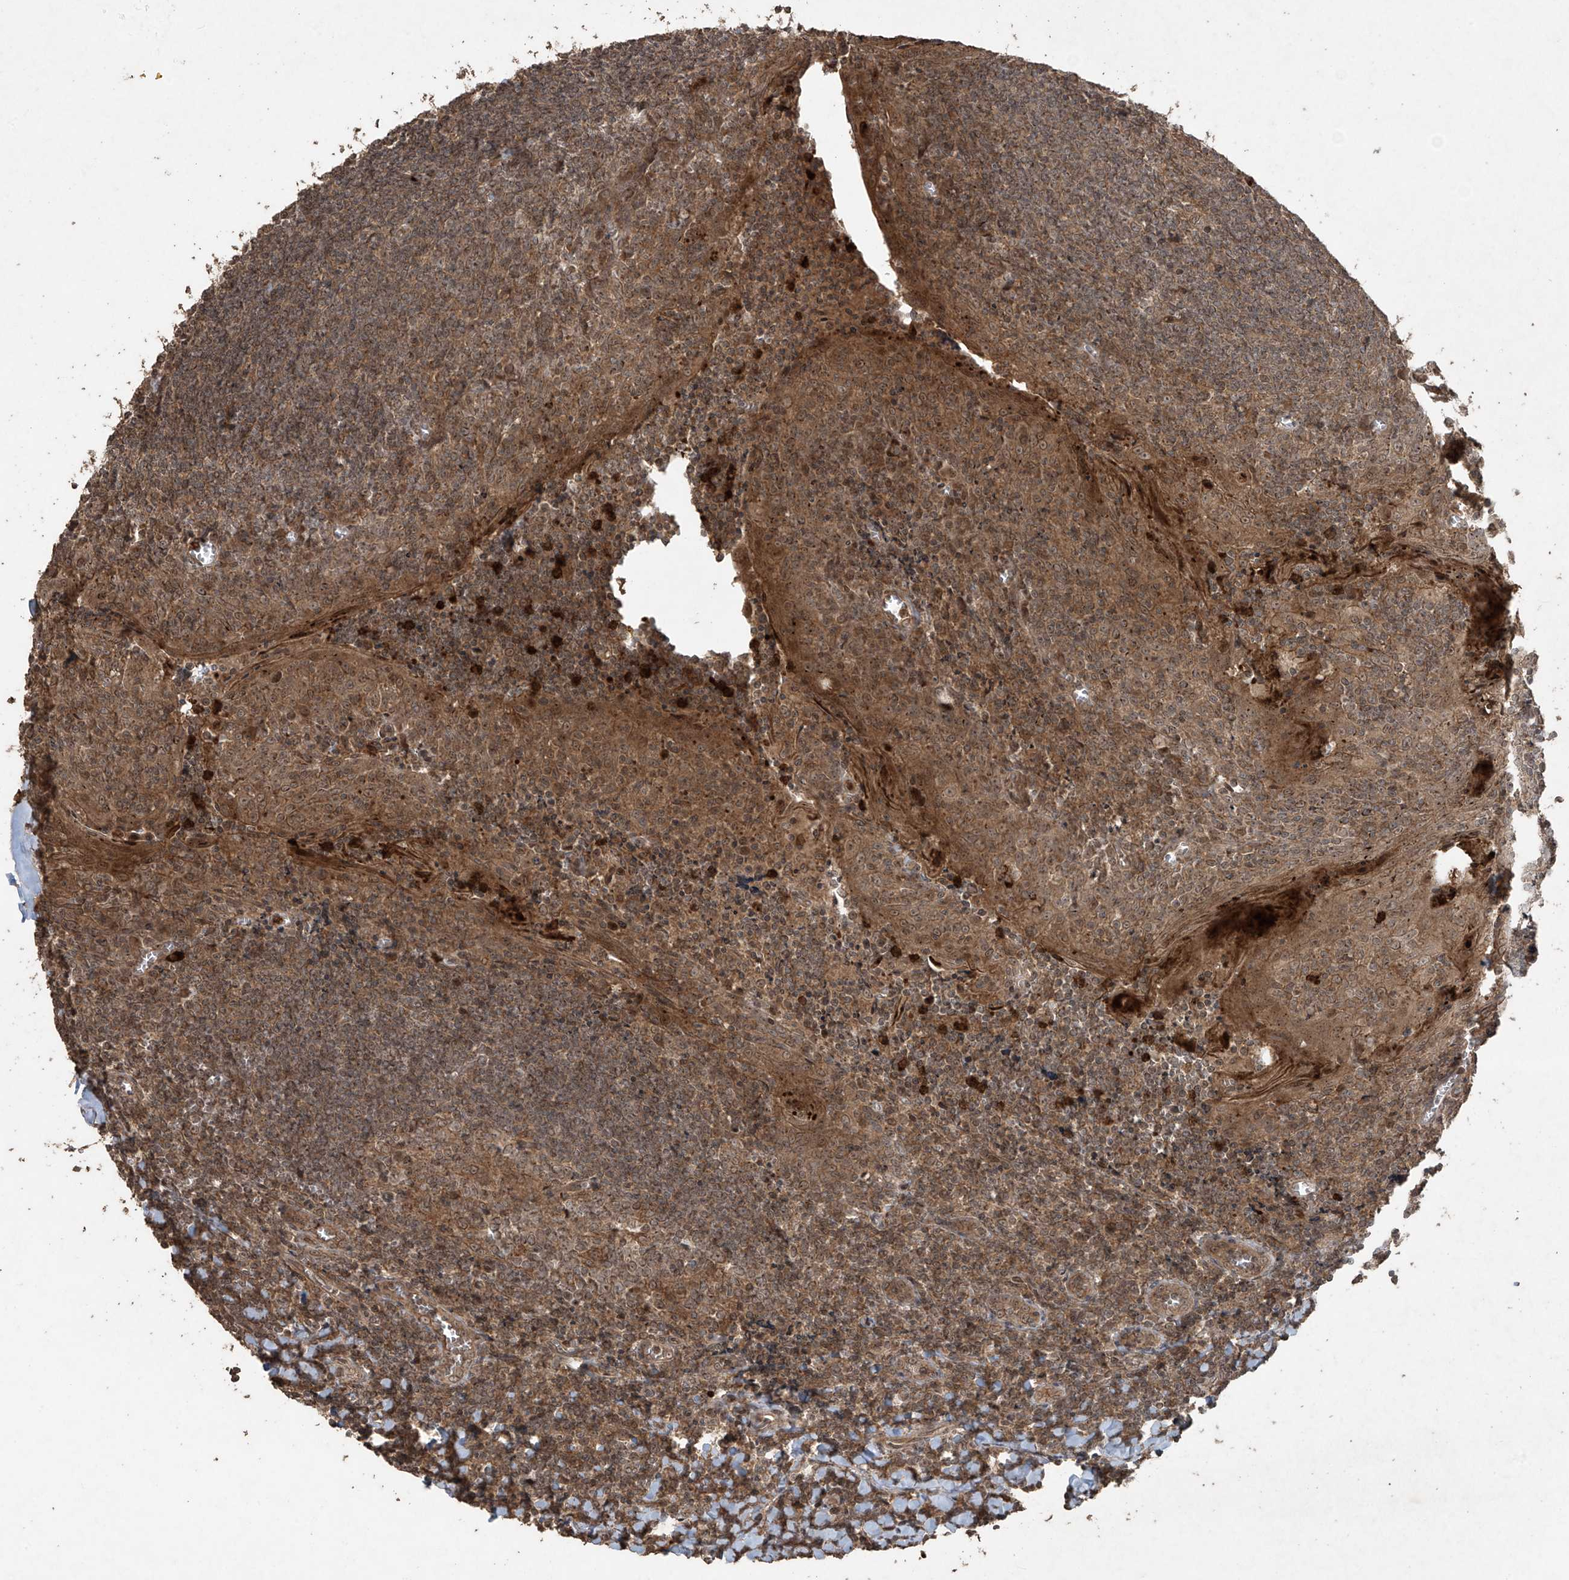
{"staining": {"intensity": "weak", "quantity": "25%-75%", "location": "cytoplasmic/membranous"}, "tissue": "tonsil", "cell_type": "Germinal center cells", "image_type": "normal", "snomed": [{"axis": "morphology", "description": "Normal tissue, NOS"}, {"axis": "topography", "description": "Tonsil"}], "caption": "DAB (3,3'-diaminobenzidine) immunohistochemical staining of benign human tonsil exhibits weak cytoplasmic/membranous protein staining in approximately 25%-75% of germinal center cells. (DAB (3,3'-diaminobenzidine) IHC with brightfield microscopy, high magnification).", "gene": "PGPEP1", "patient": {"sex": "male", "age": 27}}